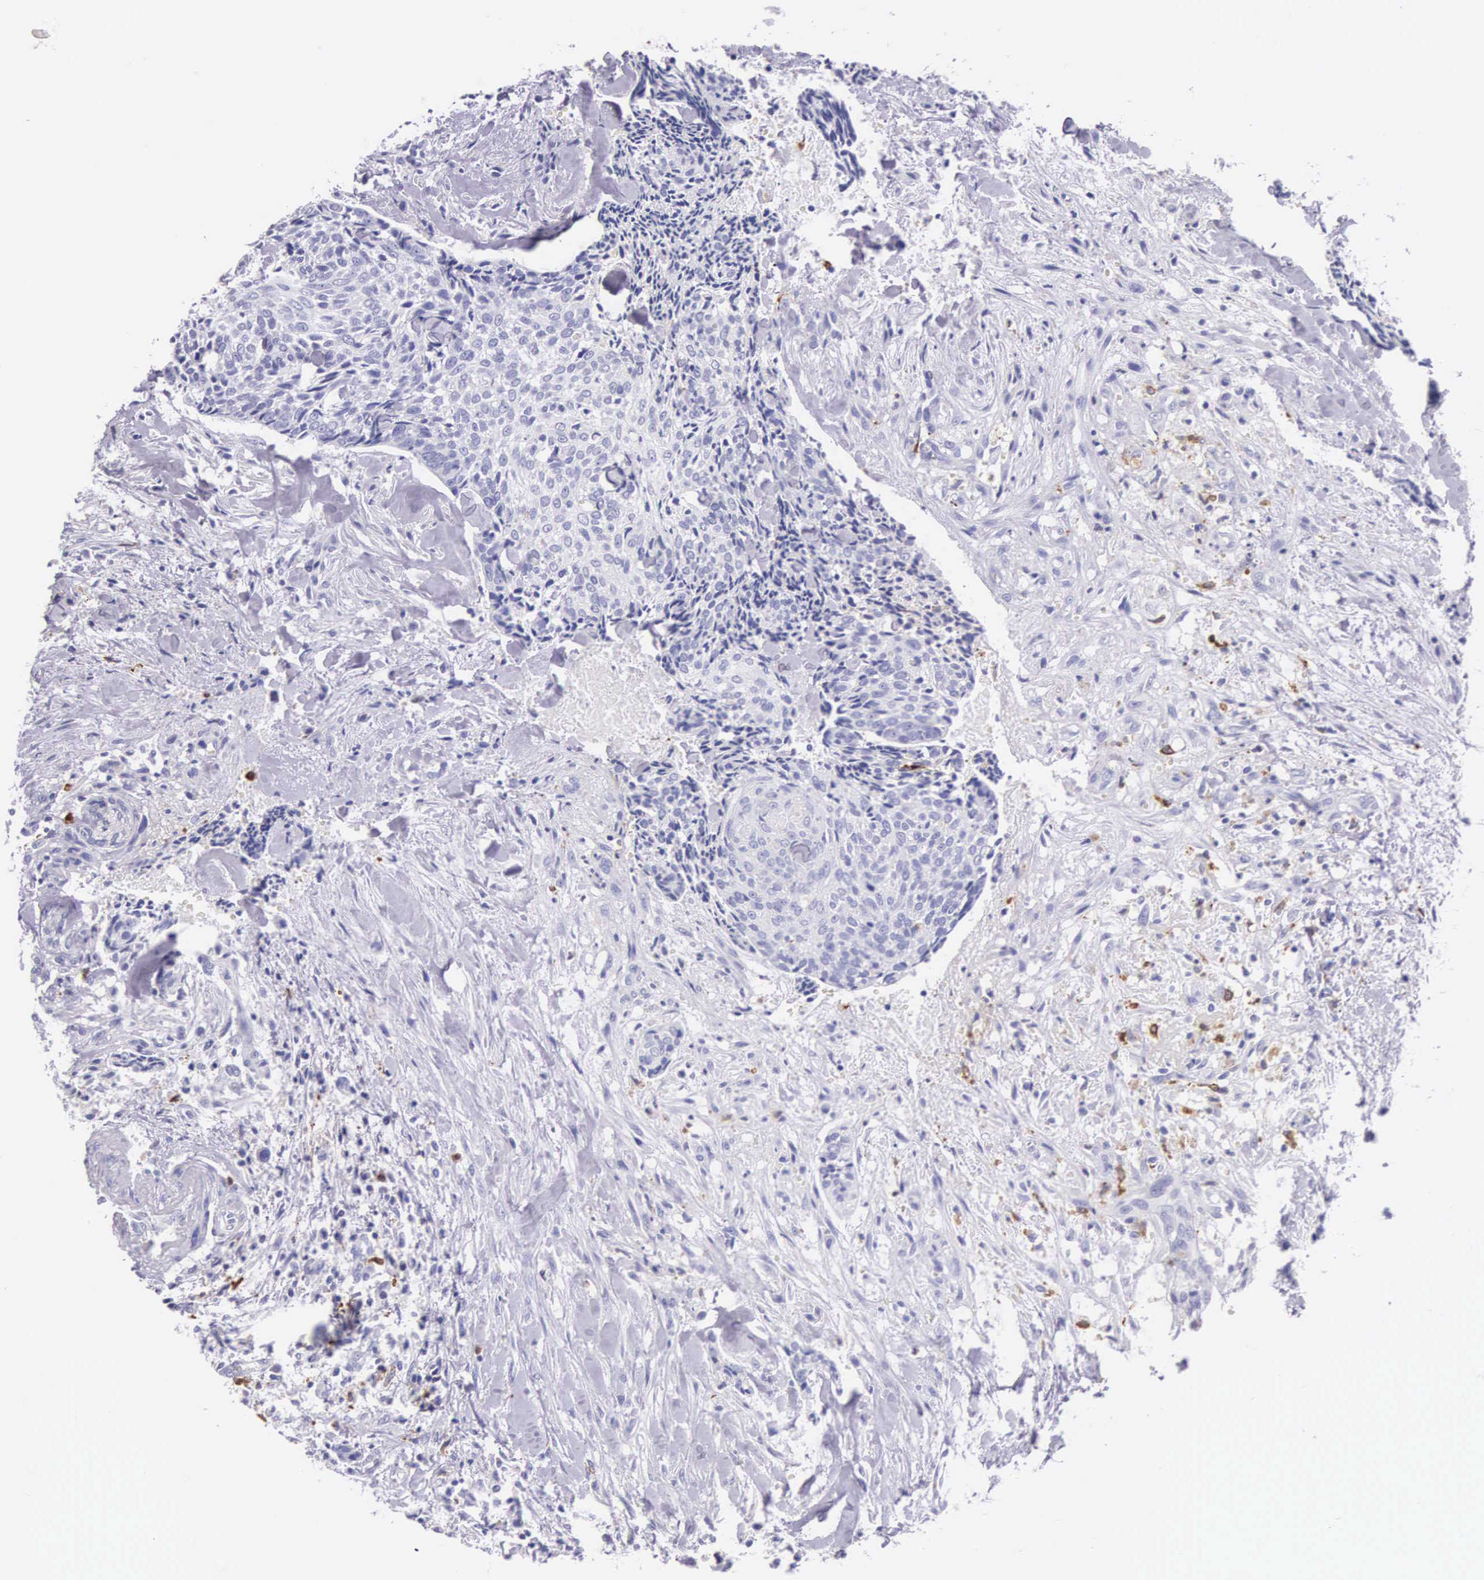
{"staining": {"intensity": "negative", "quantity": "none", "location": "none"}, "tissue": "head and neck cancer", "cell_type": "Tumor cells", "image_type": "cancer", "snomed": [{"axis": "morphology", "description": "Squamous cell carcinoma, NOS"}, {"axis": "topography", "description": "Salivary gland"}, {"axis": "topography", "description": "Head-Neck"}], "caption": "Micrograph shows no protein staining in tumor cells of squamous cell carcinoma (head and neck) tissue.", "gene": "FCN1", "patient": {"sex": "male", "age": 70}}